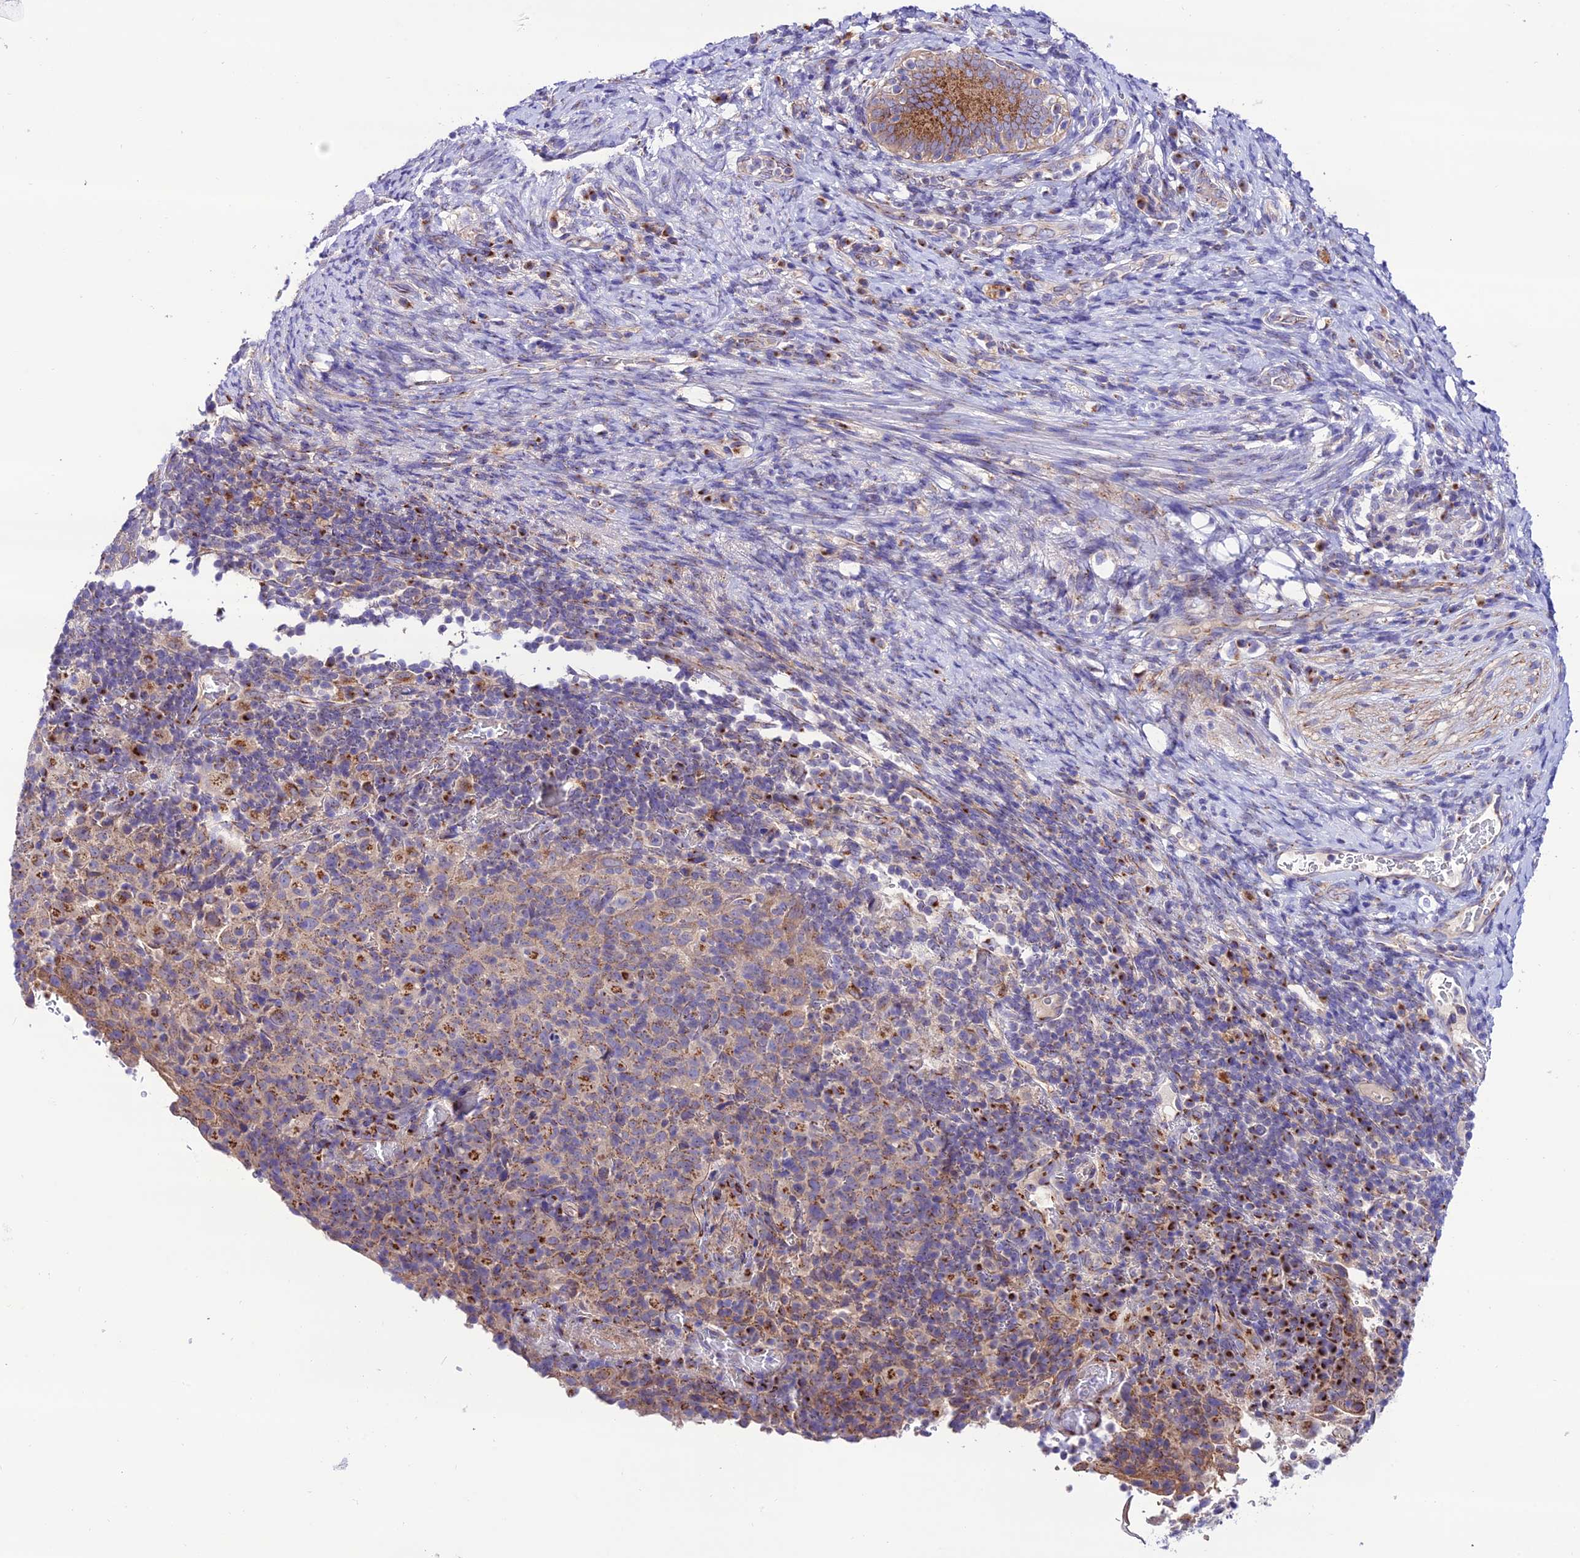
{"staining": {"intensity": "moderate", "quantity": "25%-75%", "location": "cytoplasmic/membranous"}, "tissue": "cervical cancer", "cell_type": "Tumor cells", "image_type": "cancer", "snomed": [{"axis": "morphology", "description": "Squamous cell carcinoma, NOS"}, {"axis": "topography", "description": "Cervix"}], "caption": "Immunohistochemistry image of neoplastic tissue: human squamous cell carcinoma (cervical) stained using immunohistochemistry exhibits medium levels of moderate protein expression localized specifically in the cytoplasmic/membranous of tumor cells, appearing as a cytoplasmic/membranous brown color.", "gene": "LACTB2", "patient": {"sex": "female", "age": 52}}